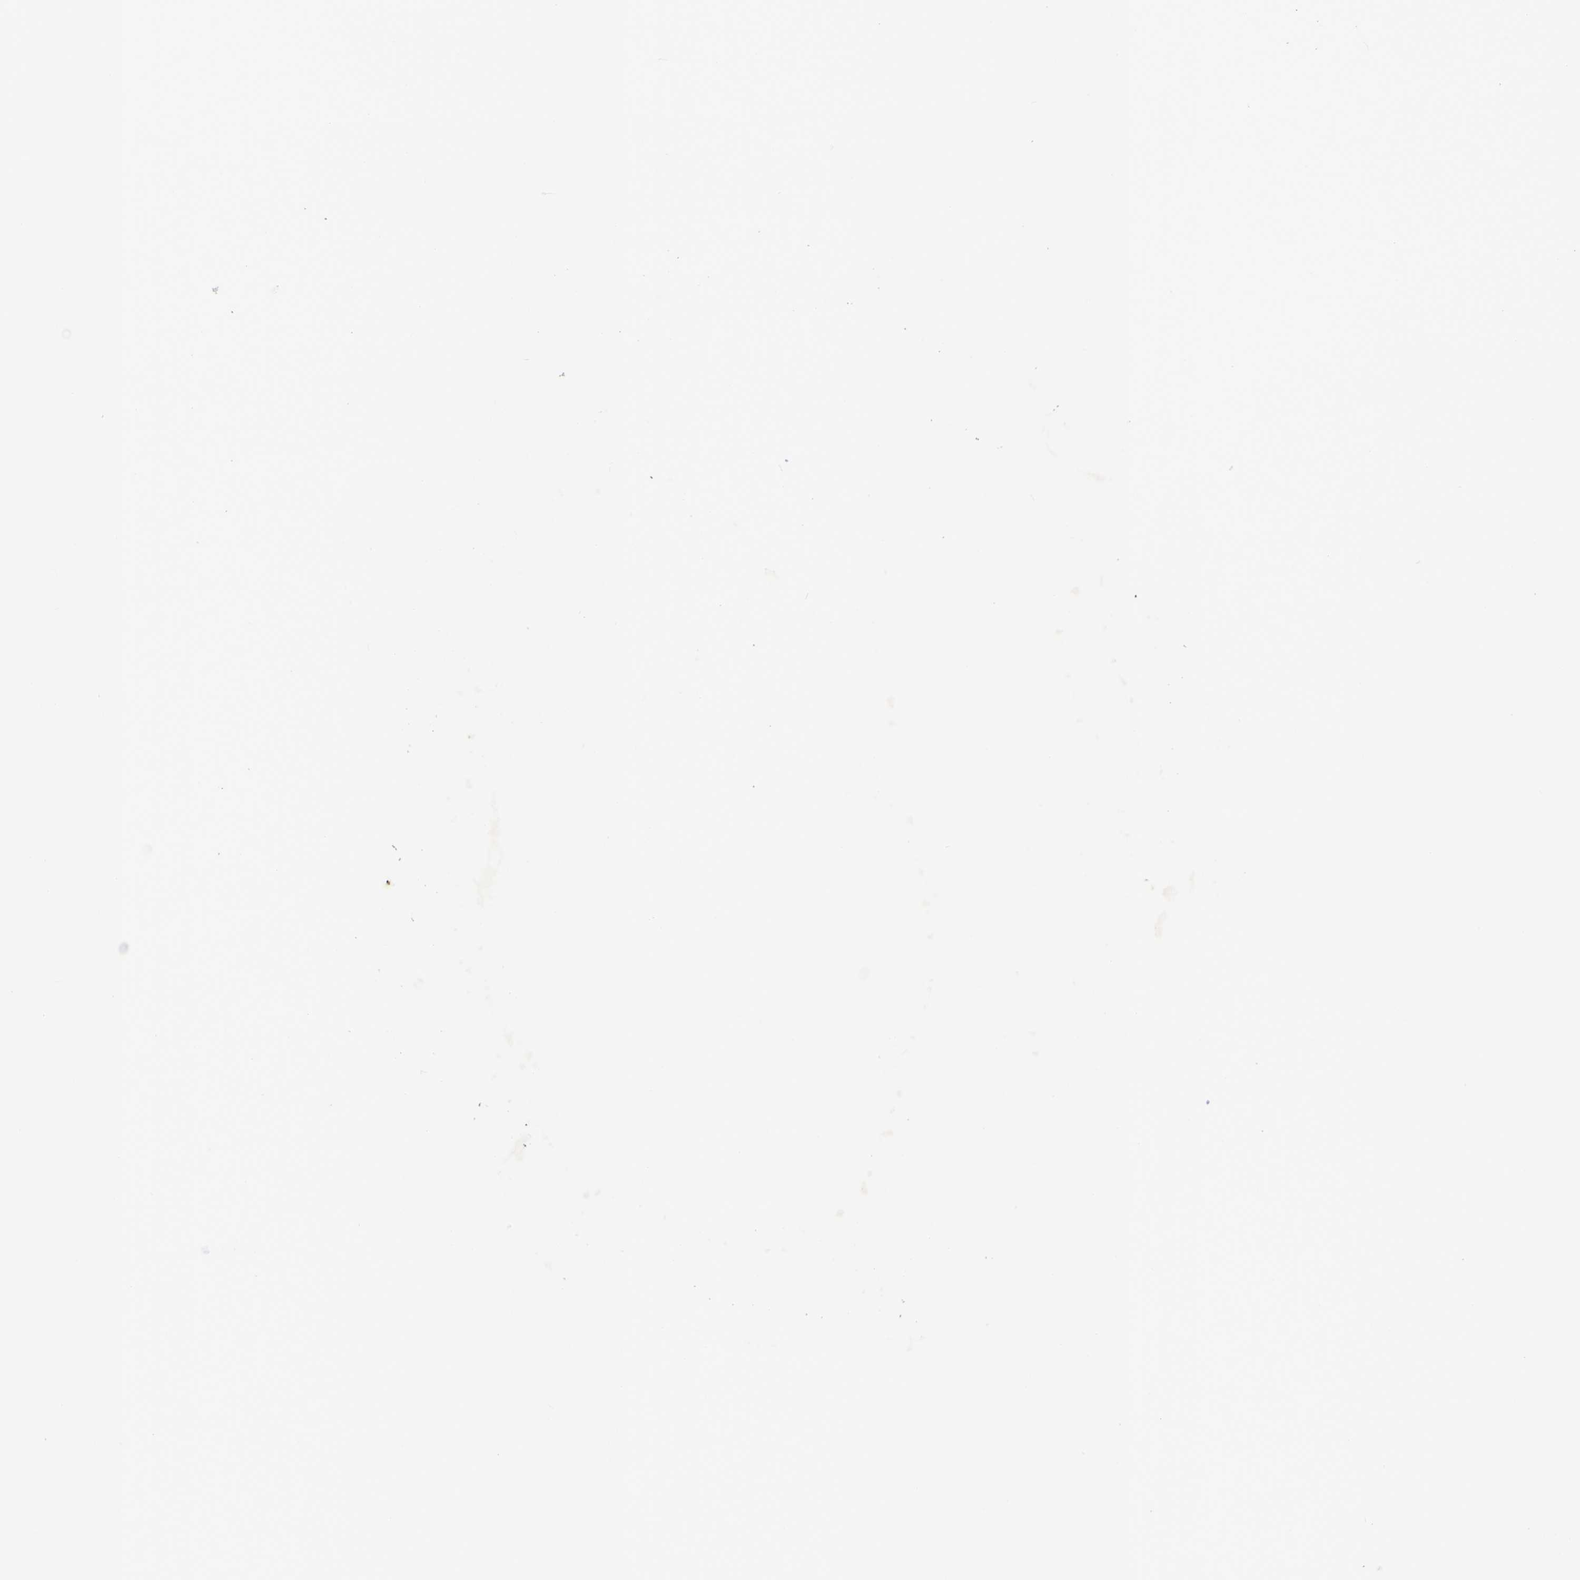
{"staining": {"intensity": "moderate", "quantity": "25%-75%", "location": "cytoplasmic/membranous"}, "tissue": "urothelial cancer", "cell_type": "Tumor cells", "image_type": "cancer", "snomed": [{"axis": "morphology", "description": "Urothelial carcinoma, High grade"}, {"axis": "topography", "description": "Lymph node"}, {"axis": "topography", "description": "Urinary bladder"}], "caption": "This micrograph exhibits IHC staining of human high-grade urothelial carcinoma, with medium moderate cytoplasmic/membranous positivity in about 25%-75% of tumor cells.", "gene": "SRPRB", "patient": {"sex": "male", "age": 51}}